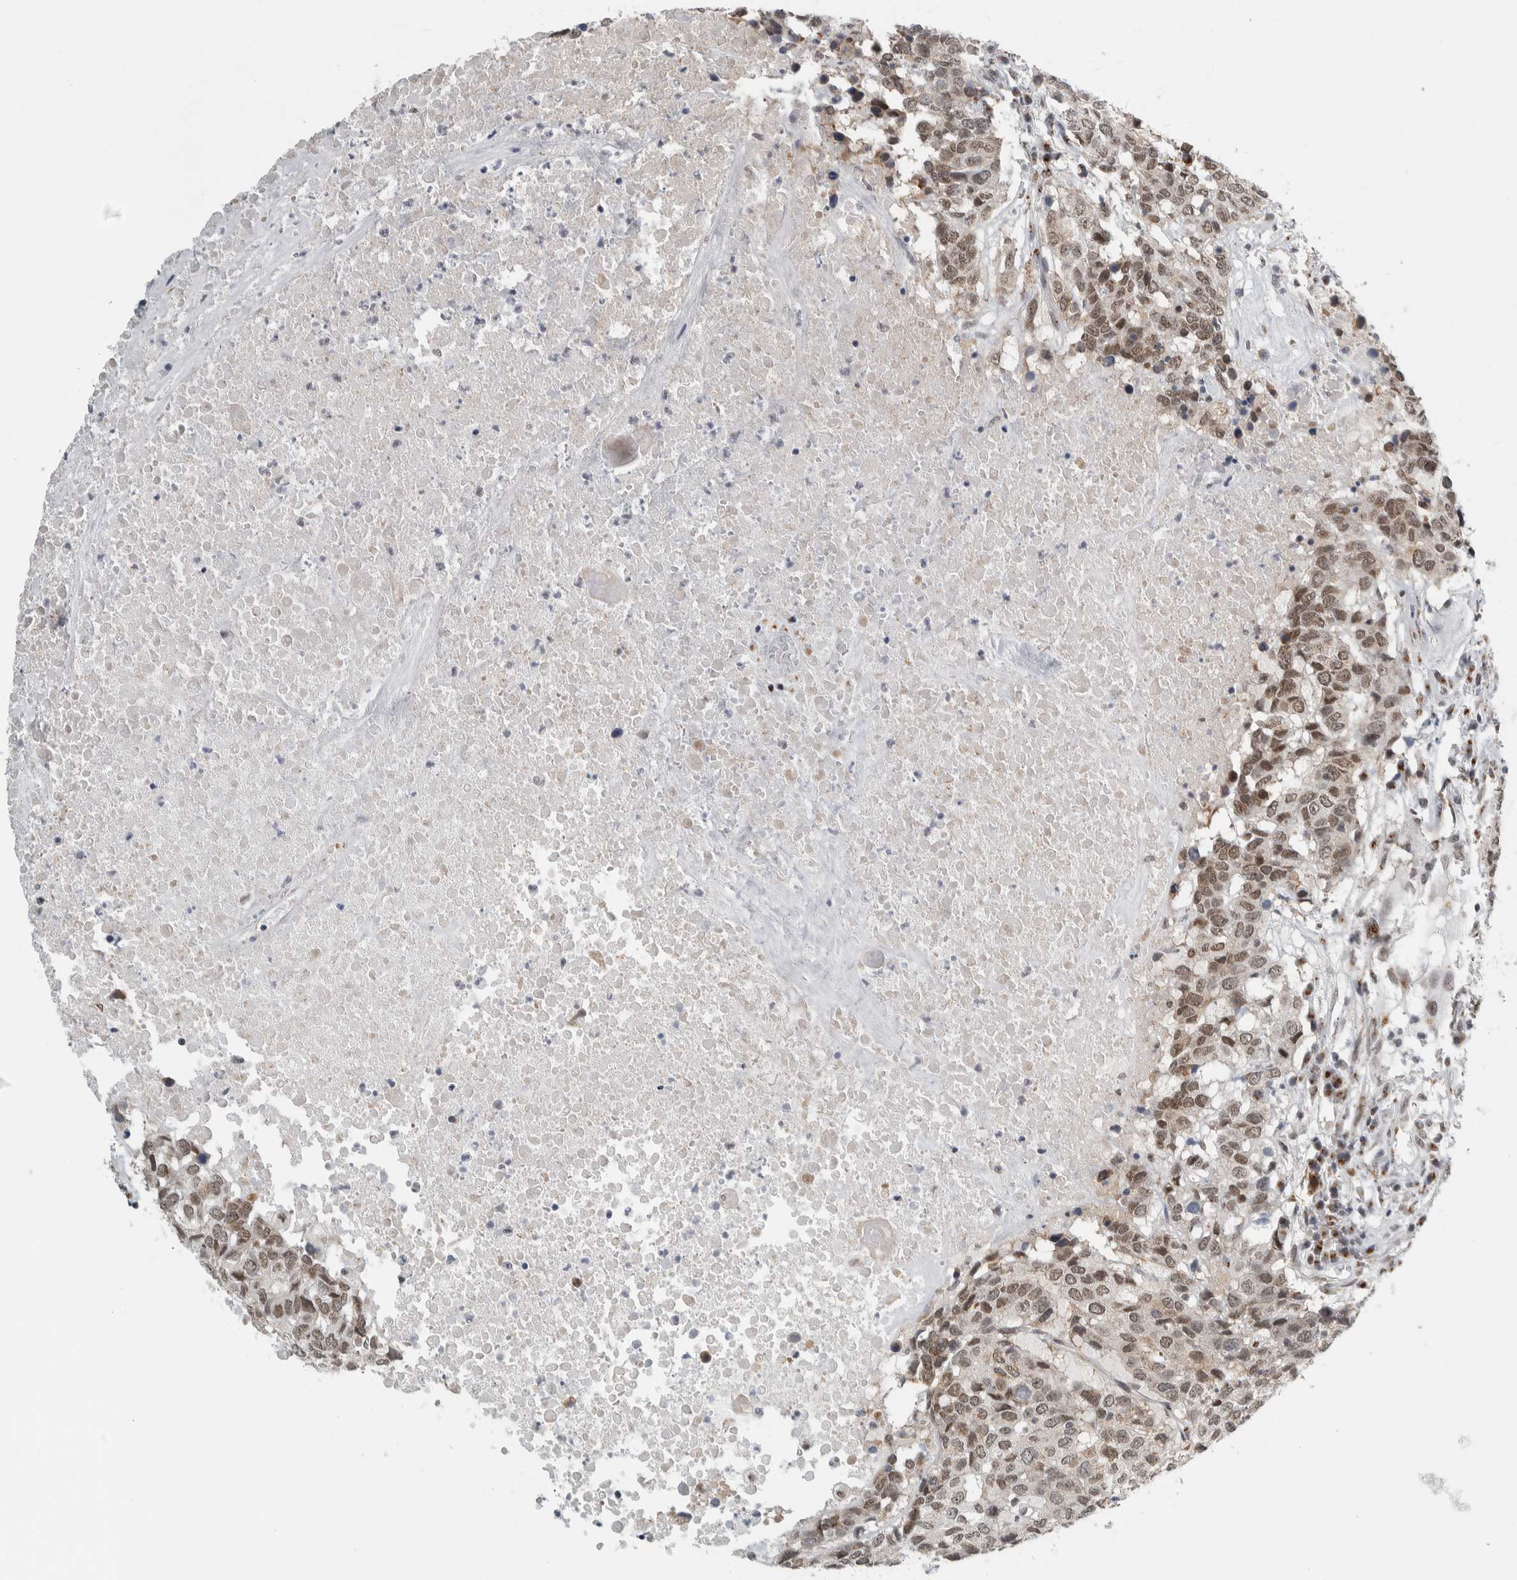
{"staining": {"intensity": "weak", "quantity": ">75%", "location": "nuclear"}, "tissue": "head and neck cancer", "cell_type": "Tumor cells", "image_type": "cancer", "snomed": [{"axis": "morphology", "description": "Squamous cell carcinoma, NOS"}, {"axis": "topography", "description": "Head-Neck"}], "caption": "IHC micrograph of neoplastic tissue: head and neck cancer (squamous cell carcinoma) stained using immunohistochemistry reveals low levels of weak protein expression localized specifically in the nuclear of tumor cells, appearing as a nuclear brown color.", "gene": "ZMYND8", "patient": {"sex": "male", "age": 66}}